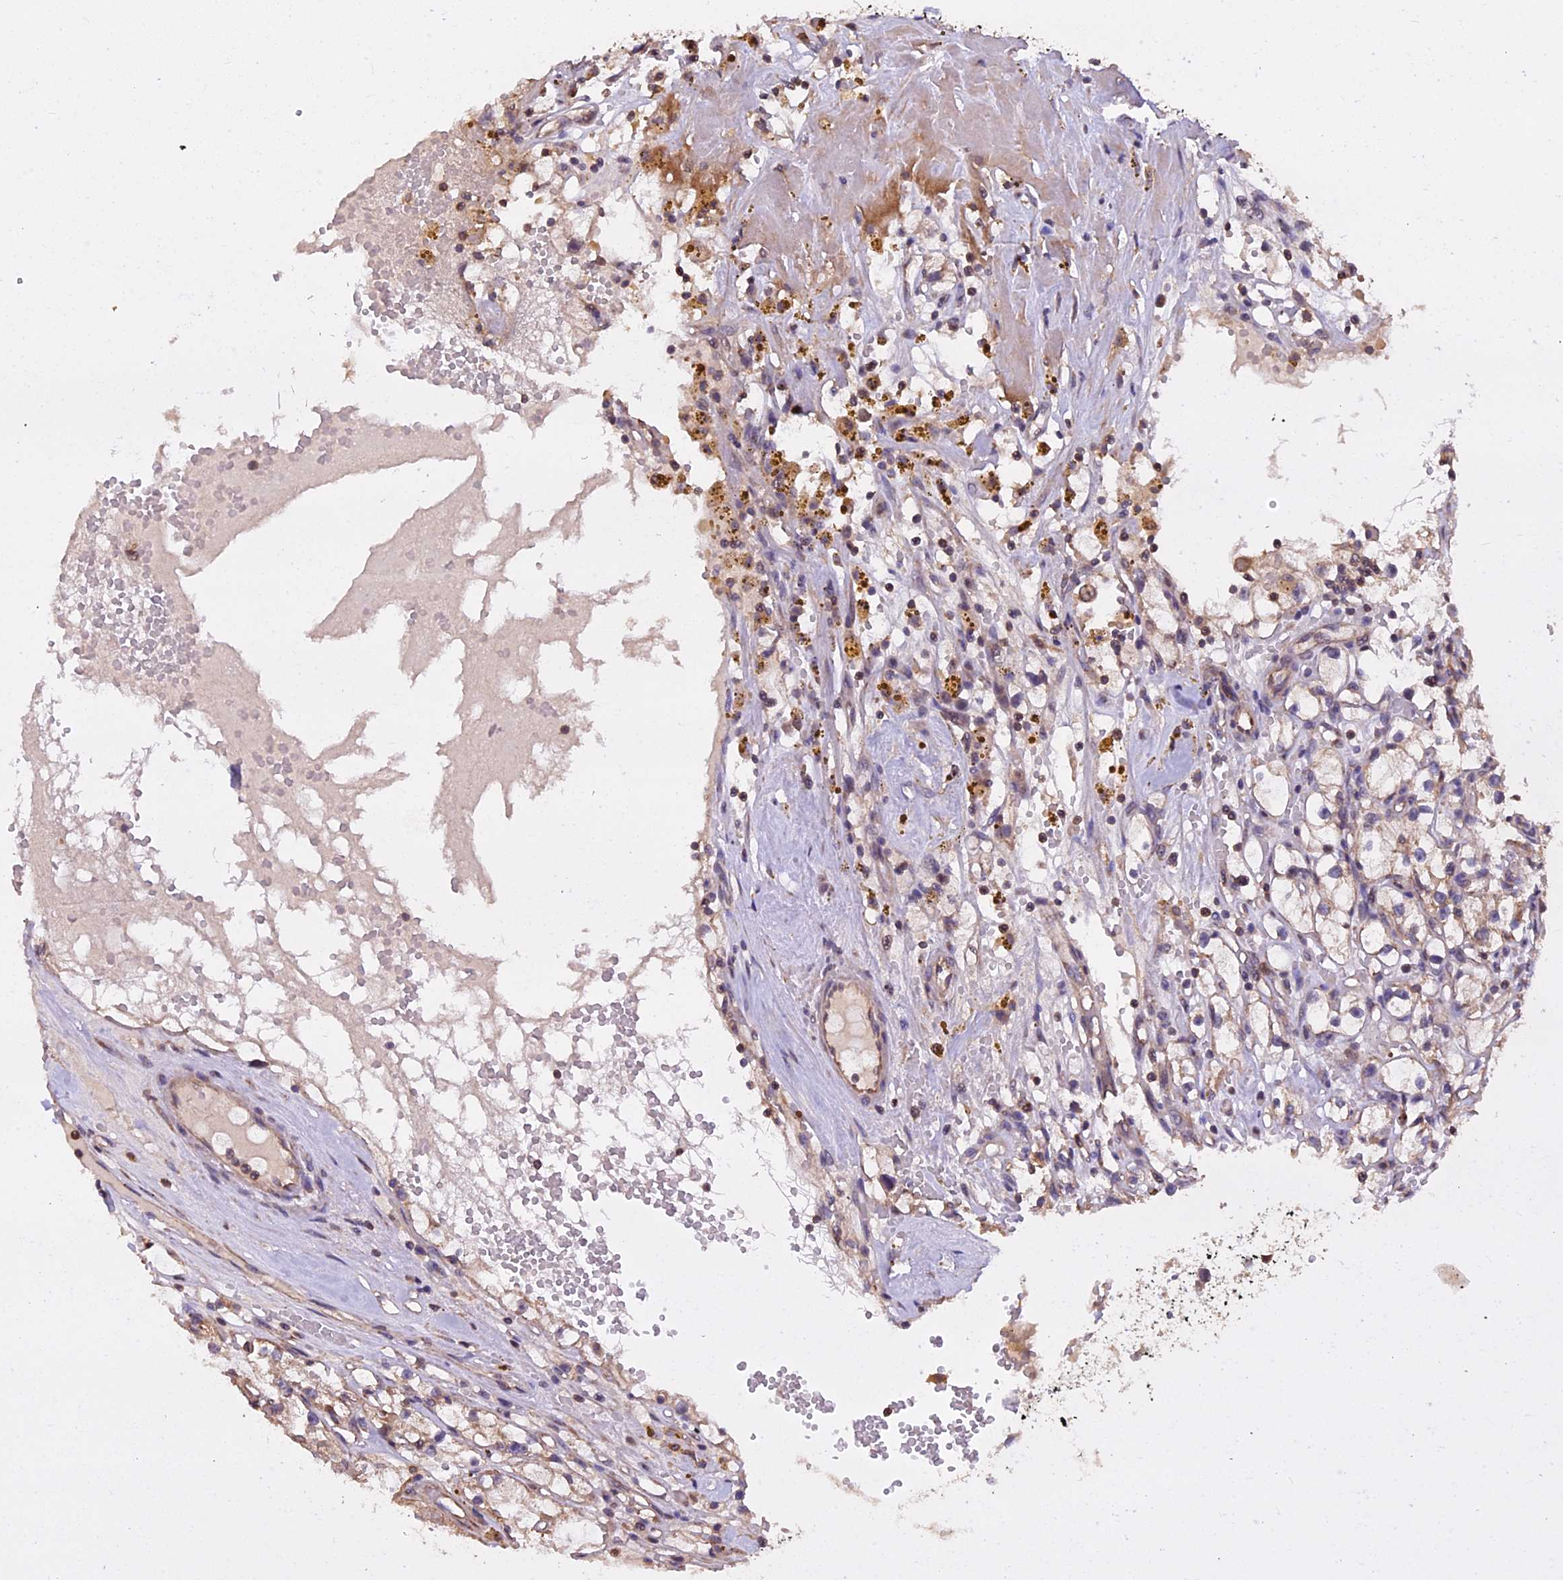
{"staining": {"intensity": "weak", "quantity": "25%-75%", "location": "cytoplasmic/membranous"}, "tissue": "renal cancer", "cell_type": "Tumor cells", "image_type": "cancer", "snomed": [{"axis": "morphology", "description": "Adenocarcinoma, NOS"}, {"axis": "topography", "description": "Kidney"}], "caption": "Weak cytoplasmic/membranous positivity for a protein is appreciated in approximately 25%-75% of tumor cells of renal adenocarcinoma using immunohistochemistry.", "gene": "PKD2L2", "patient": {"sex": "male", "age": 56}}